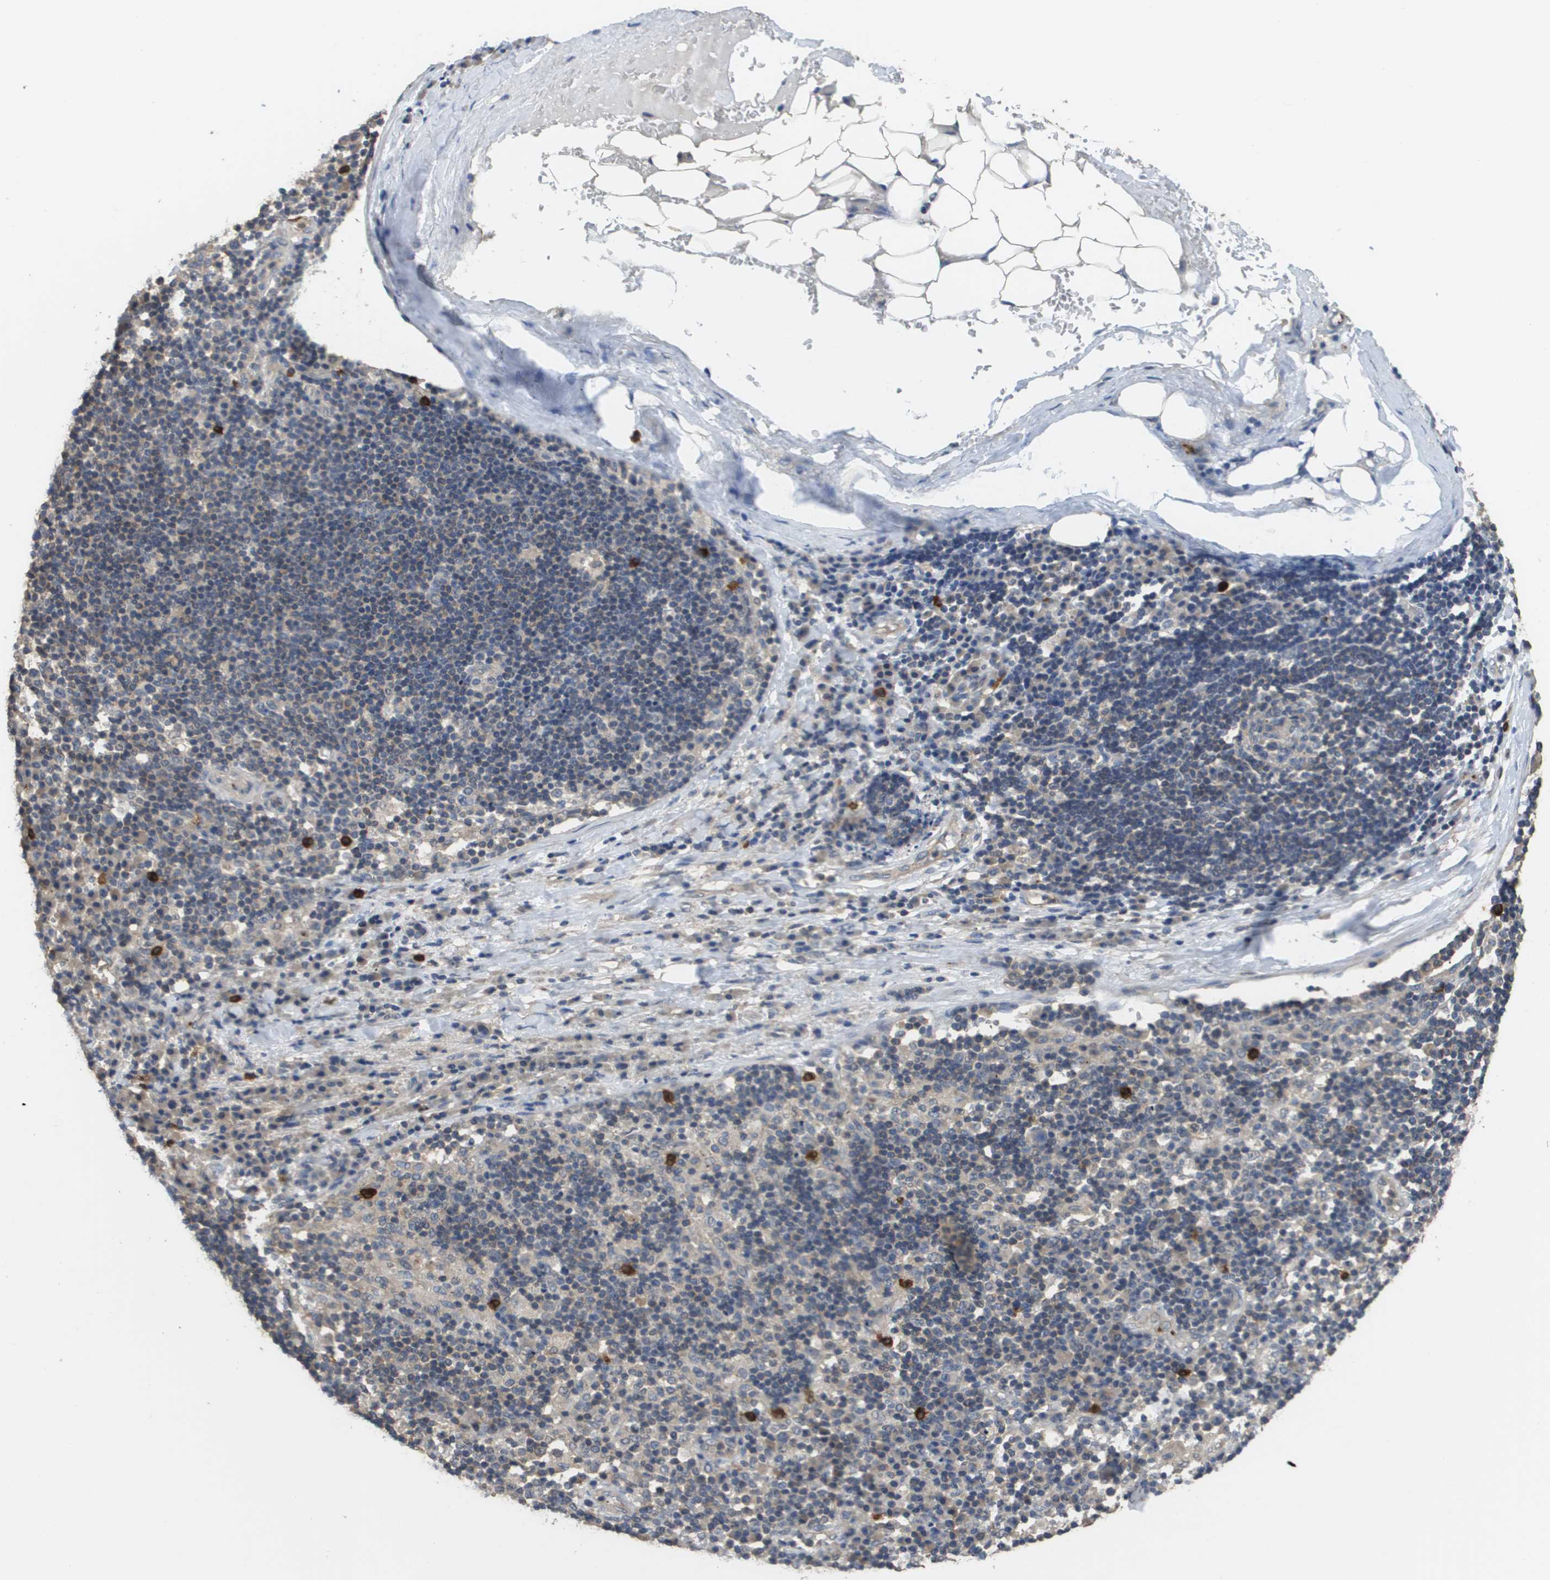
{"staining": {"intensity": "negative", "quantity": "none", "location": "none"}, "tissue": "adipose tissue", "cell_type": "Adipocytes", "image_type": "normal", "snomed": [{"axis": "morphology", "description": "Normal tissue, NOS"}, {"axis": "morphology", "description": "Adenocarcinoma, NOS"}, {"axis": "topography", "description": "Esophagus"}], "caption": "IHC histopathology image of unremarkable adipose tissue: human adipose tissue stained with DAB (3,3'-diaminobenzidine) reveals no significant protein expression in adipocytes.", "gene": "RAB27B", "patient": {"sex": "male", "age": 62}}